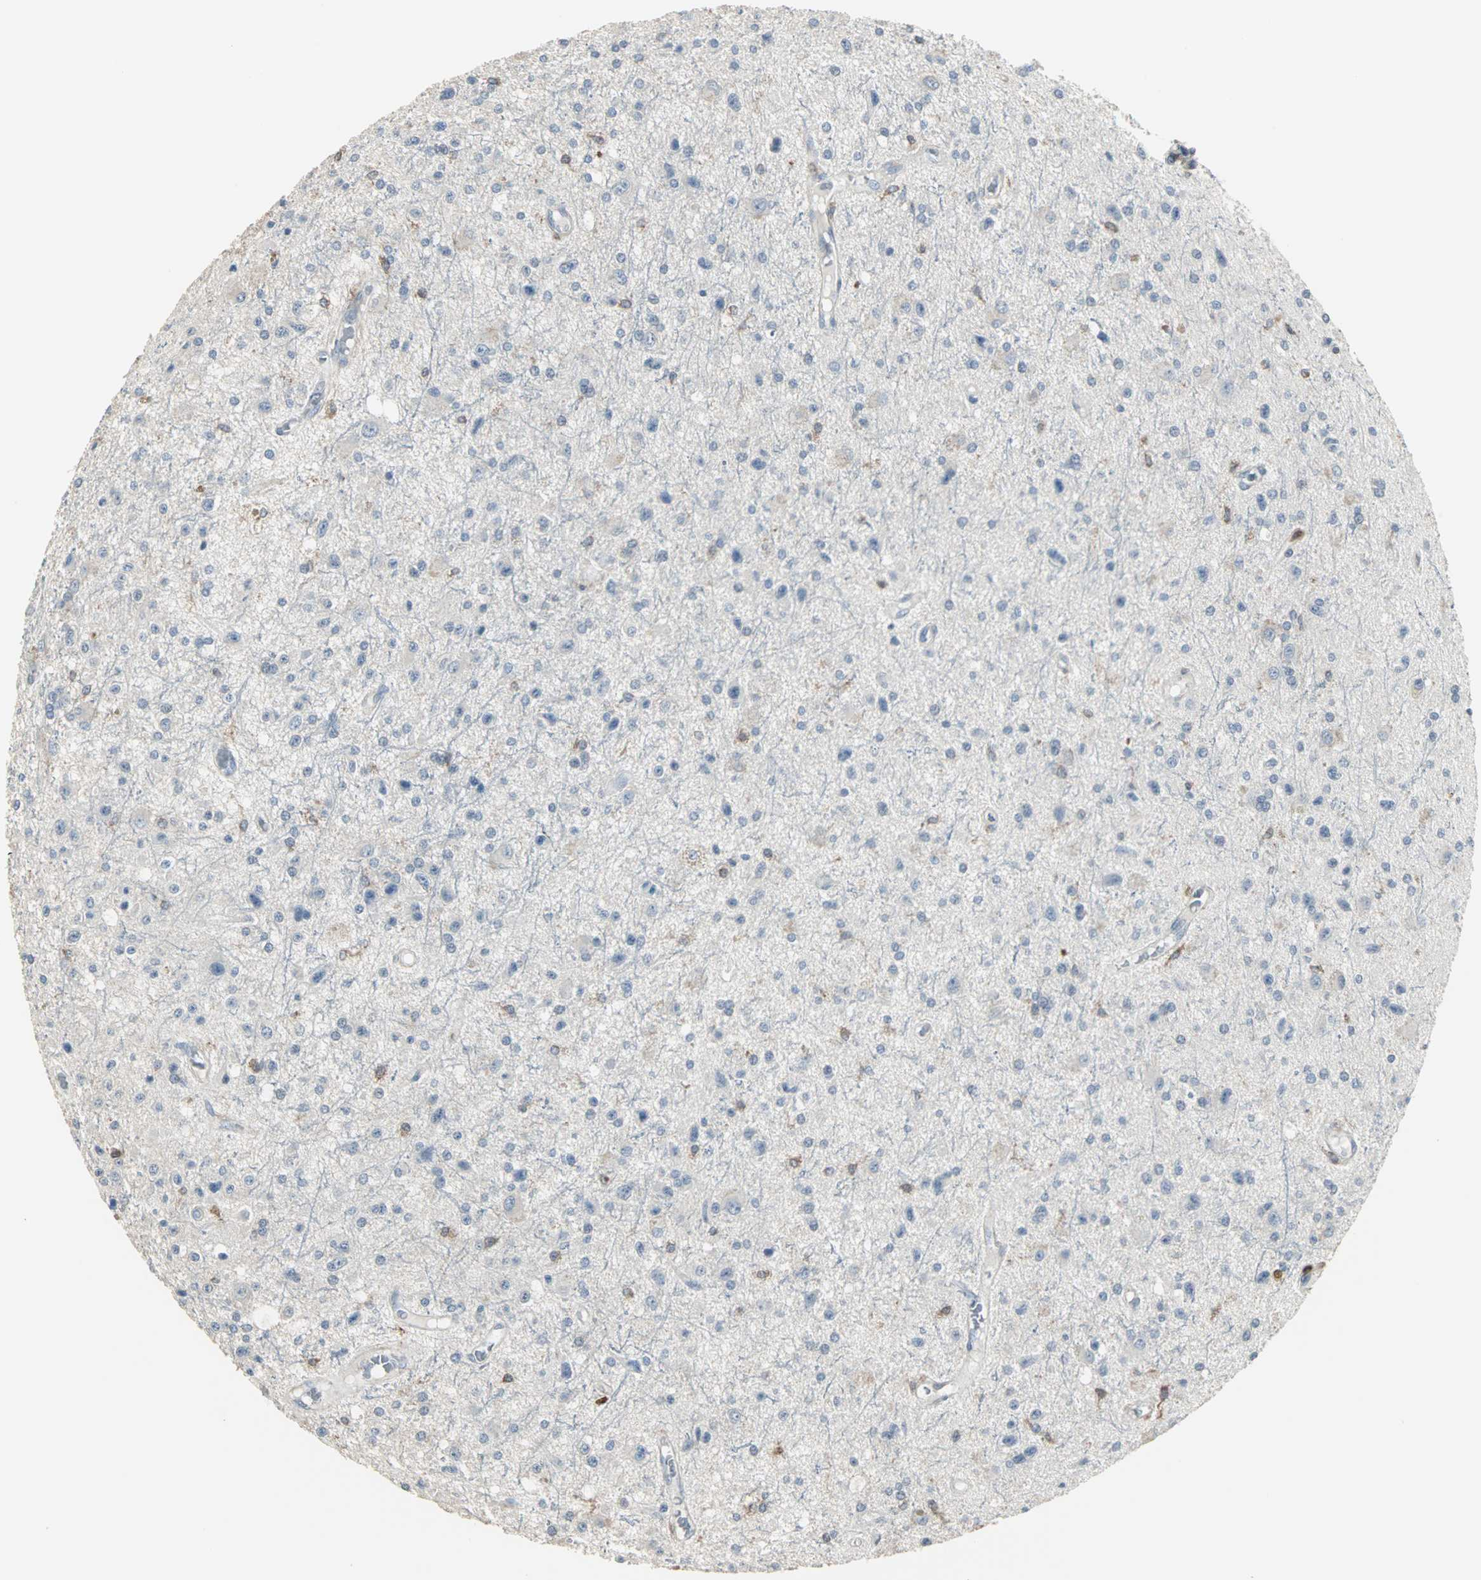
{"staining": {"intensity": "negative", "quantity": "none", "location": "none"}, "tissue": "glioma", "cell_type": "Tumor cells", "image_type": "cancer", "snomed": [{"axis": "morphology", "description": "Glioma, malignant, Low grade"}, {"axis": "topography", "description": "Brain"}], "caption": "This is an immunohistochemistry histopathology image of glioma. There is no staining in tumor cells.", "gene": "LRRFIP1", "patient": {"sex": "male", "age": 58}}